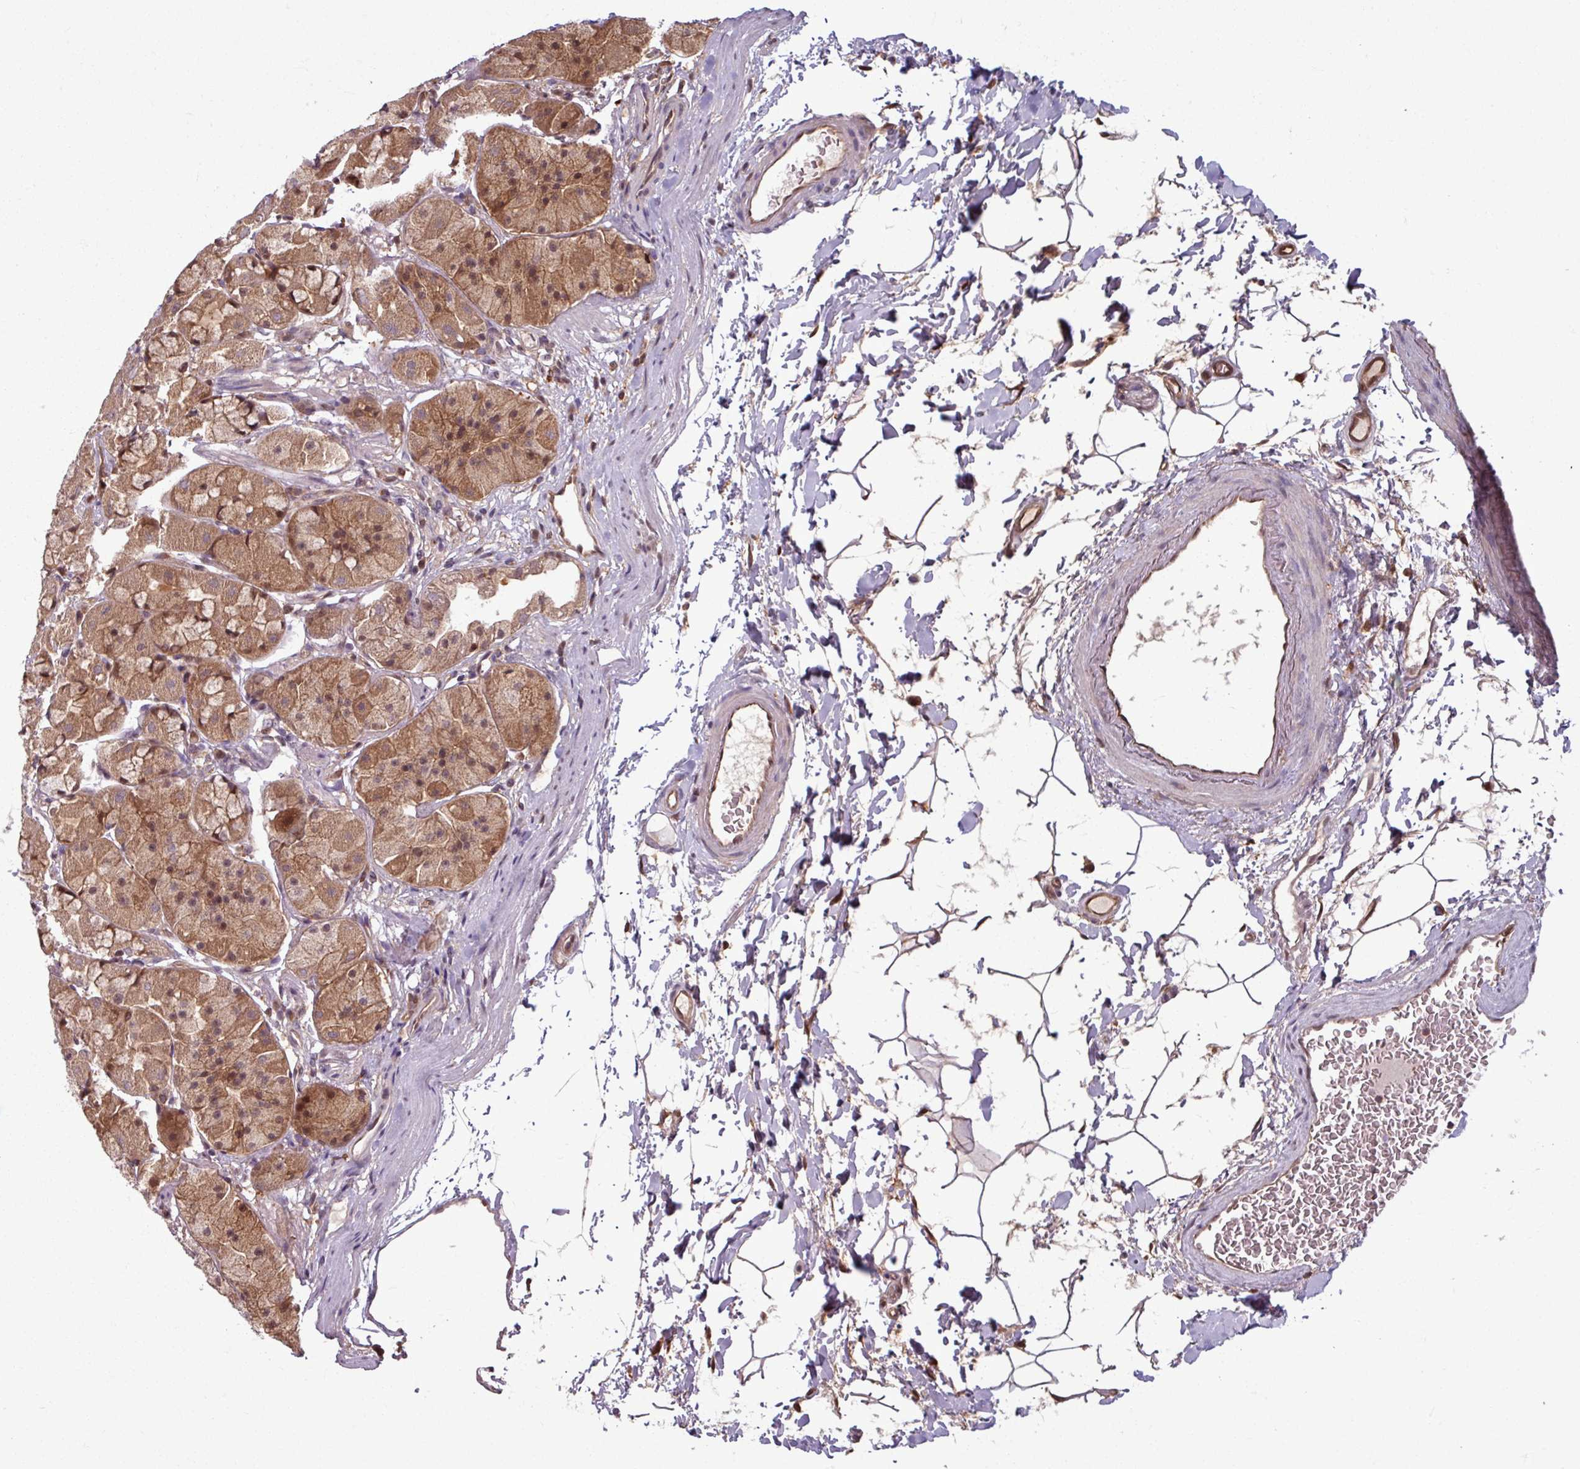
{"staining": {"intensity": "moderate", "quantity": ">75%", "location": "cytoplasmic/membranous,nuclear"}, "tissue": "stomach", "cell_type": "Glandular cells", "image_type": "normal", "snomed": [{"axis": "morphology", "description": "Normal tissue, NOS"}, {"axis": "topography", "description": "Stomach"}], "caption": "Protein staining by IHC exhibits moderate cytoplasmic/membranous,nuclear expression in approximately >75% of glandular cells in normal stomach. The protein of interest is shown in brown color, while the nuclei are stained blue.", "gene": "KCTD11", "patient": {"sex": "male", "age": 57}}